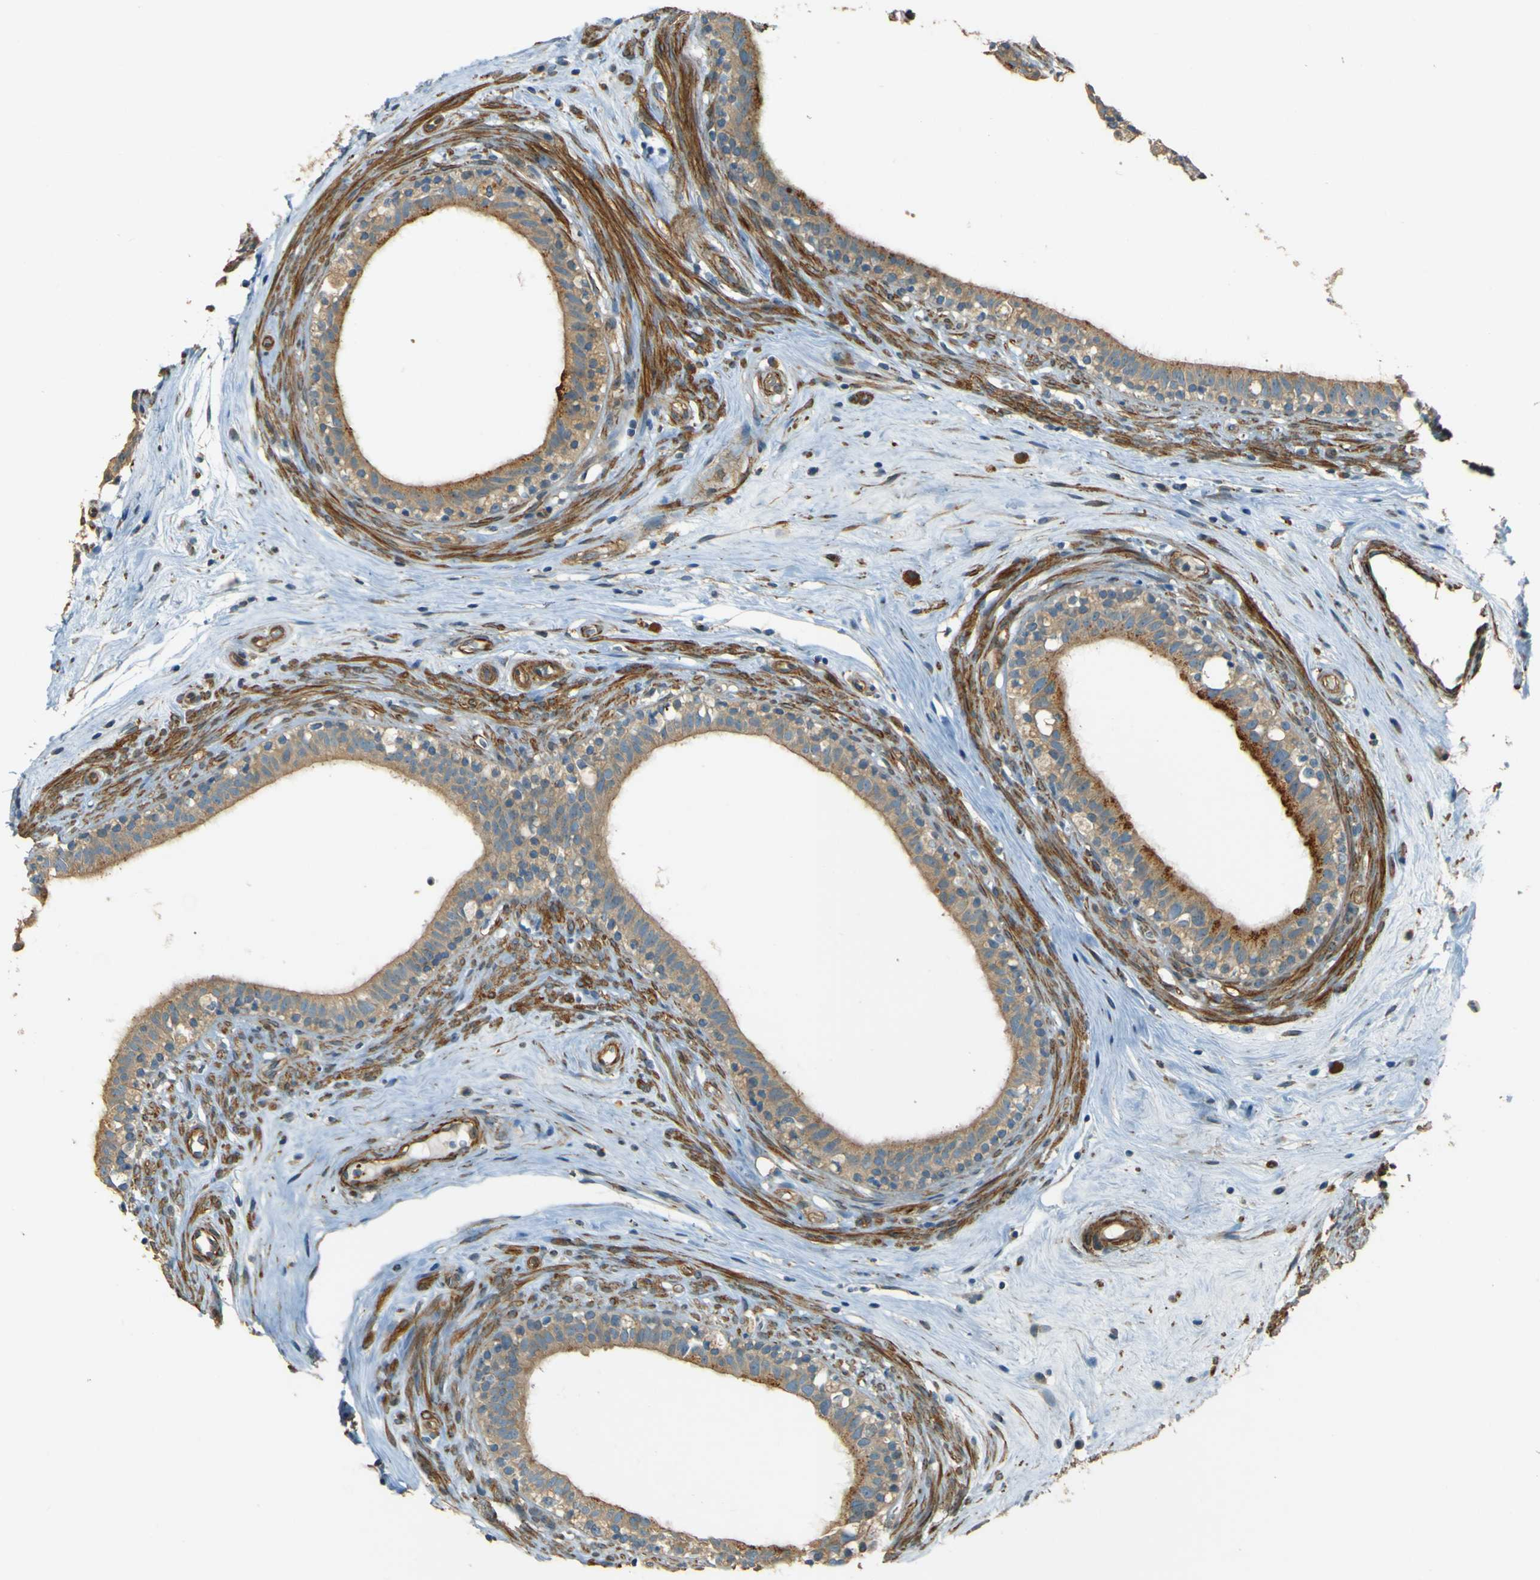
{"staining": {"intensity": "moderate", "quantity": ">75%", "location": "cytoplasmic/membranous"}, "tissue": "epididymis", "cell_type": "Glandular cells", "image_type": "normal", "snomed": [{"axis": "morphology", "description": "Normal tissue, NOS"}, {"axis": "morphology", "description": "Inflammation, NOS"}, {"axis": "topography", "description": "Epididymis"}], "caption": "Epididymis stained with DAB immunohistochemistry displays medium levels of moderate cytoplasmic/membranous staining in approximately >75% of glandular cells. (Stains: DAB (3,3'-diaminobenzidine) in brown, nuclei in blue, Microscopy: brightfield microscopy at high magnification).", "gene": "NEXN", "patient": {"sex": "male", "age": 84}}